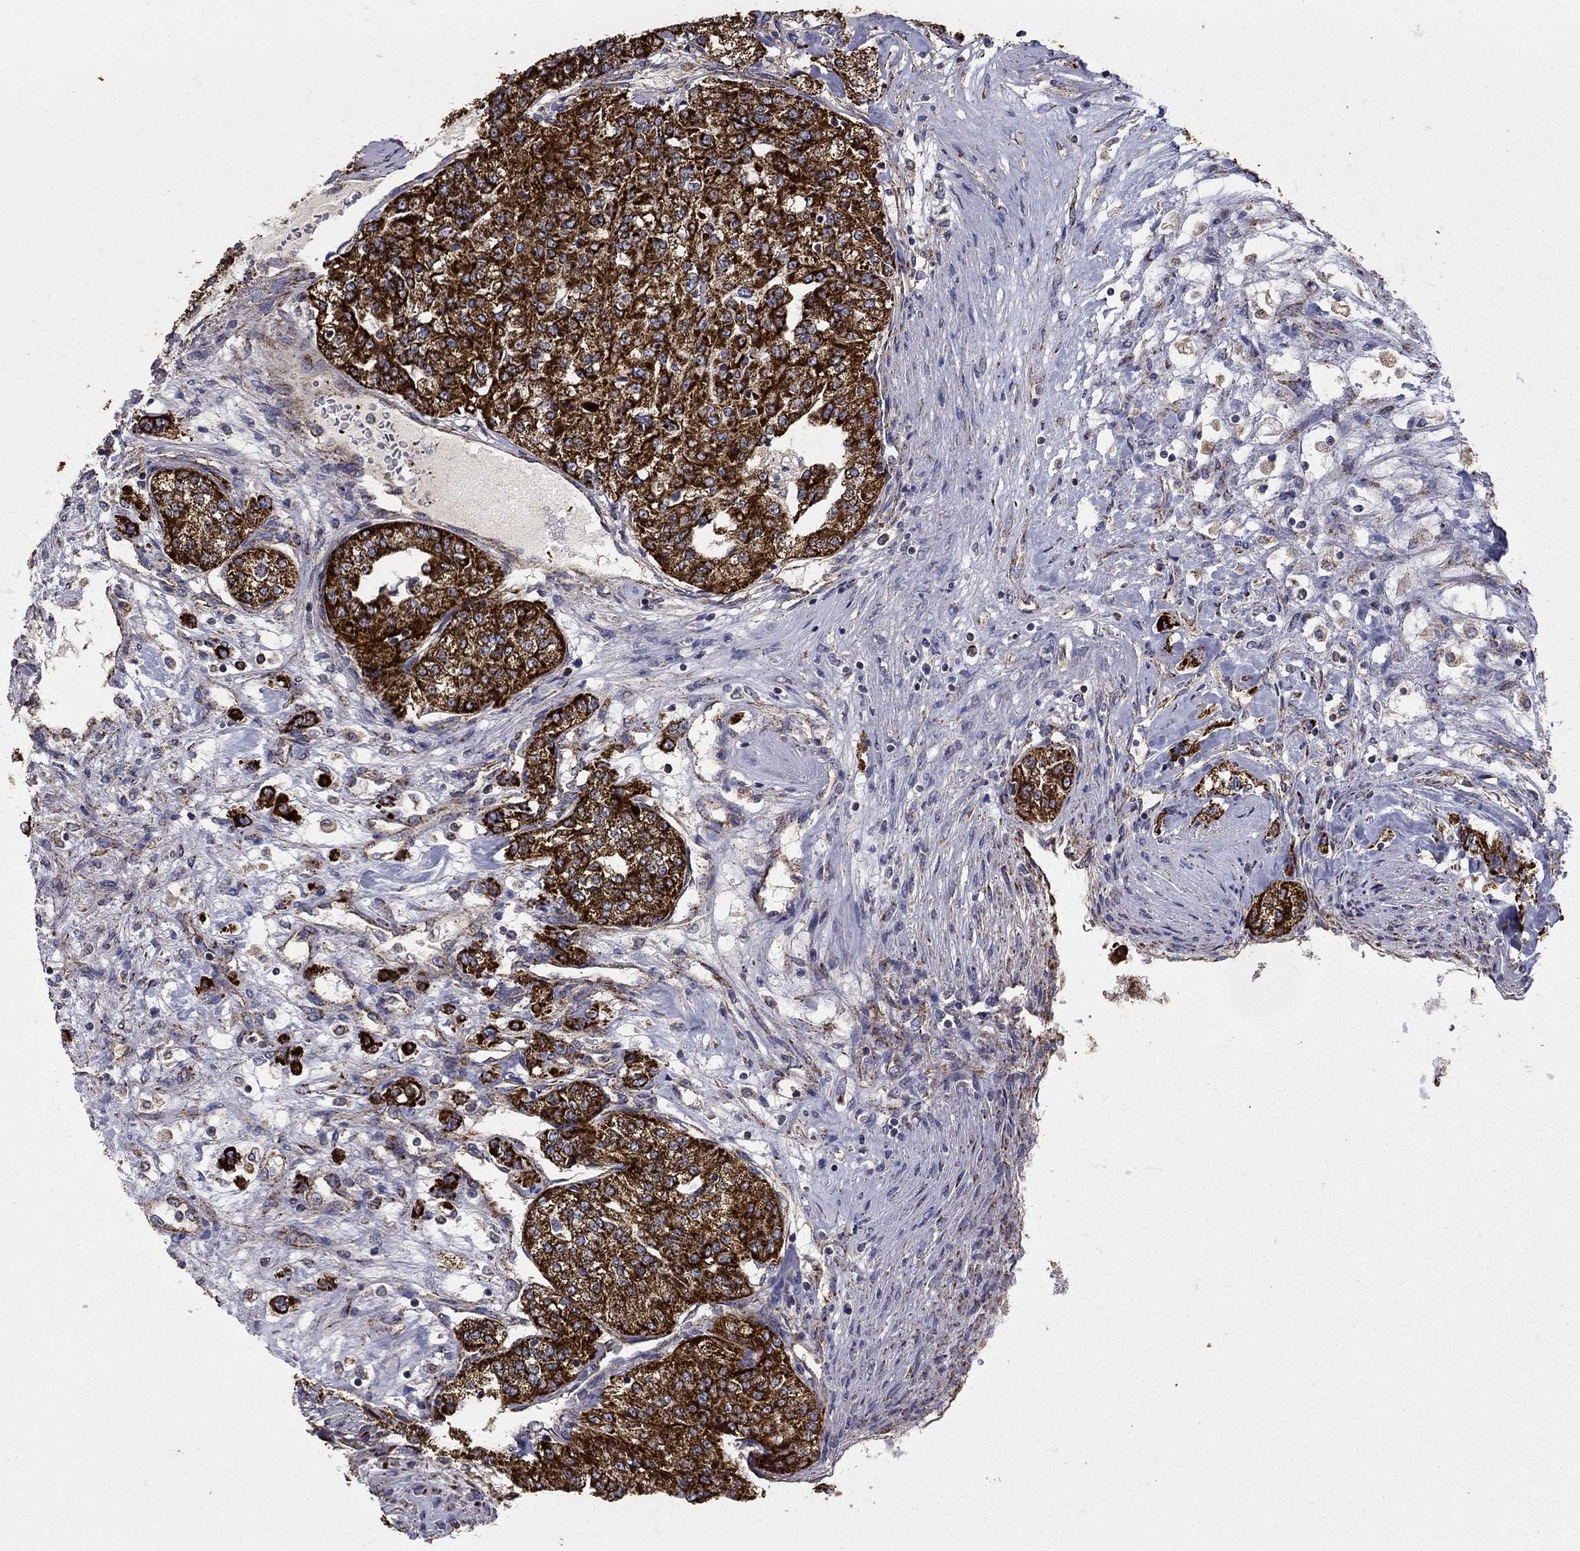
{"staining": {"intensity": "strong", "quantity": ">75%", "location": "cytoplasmic/membranous"}, "tissue": "renal cancer", "cell_type": "Tumor cells", "image_type": "cancer", "snomed": [{"axis": "morphology", "description": "Adenocarcinoma, NOS"}, {"axis": "topography", "description": "Kidney"}], "caption": "Human renal cancer (adenocarcinoma) stained for a protein (brown) reveals strong cytoplasmic/membranous positive staining in about >75% of tumor cells.", "gene": "GCSH", "patient": {"sex": "female", "age": 63}}